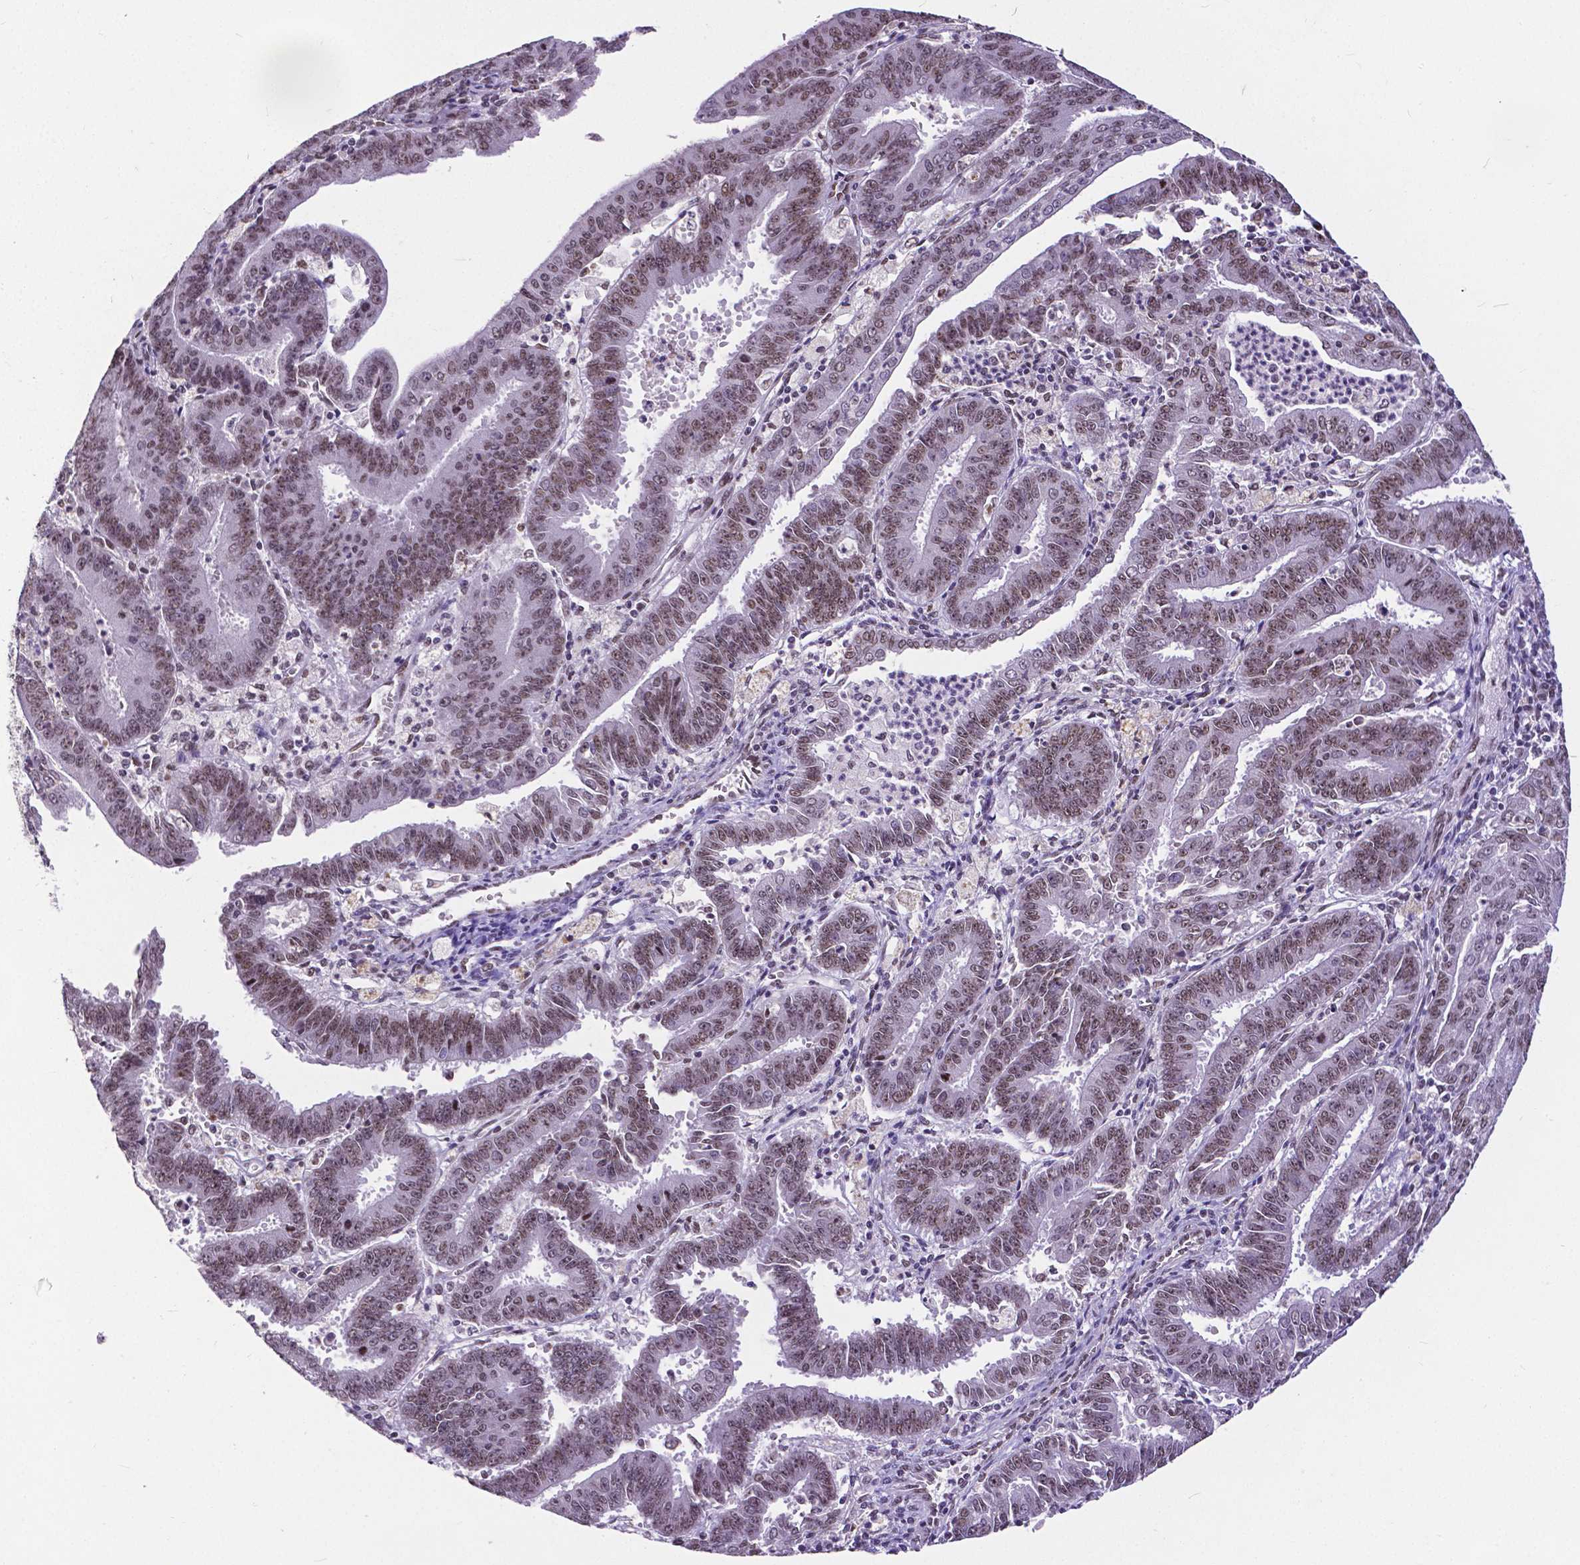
{"staining": {"intensity": "moderate", "quantity": ">75%", "location": "nuclear"}, "tissue": "endometrial cancer", "cell_type": "Tumor cells", "image_type": "cancer", "snomed": [{"axis": "morphology", "description": "Adenocarcinoma, NOS"}, {"axis": "topography", "description": "Endometrium"}], "caption": "Protein expression analysis of adenocarcinoma (endometrial) exhibits moderate nuclear expression in approximately >75% of tumor cells.", "gene": "ATRX", "patient": {"sex": "female", "age": 73}}